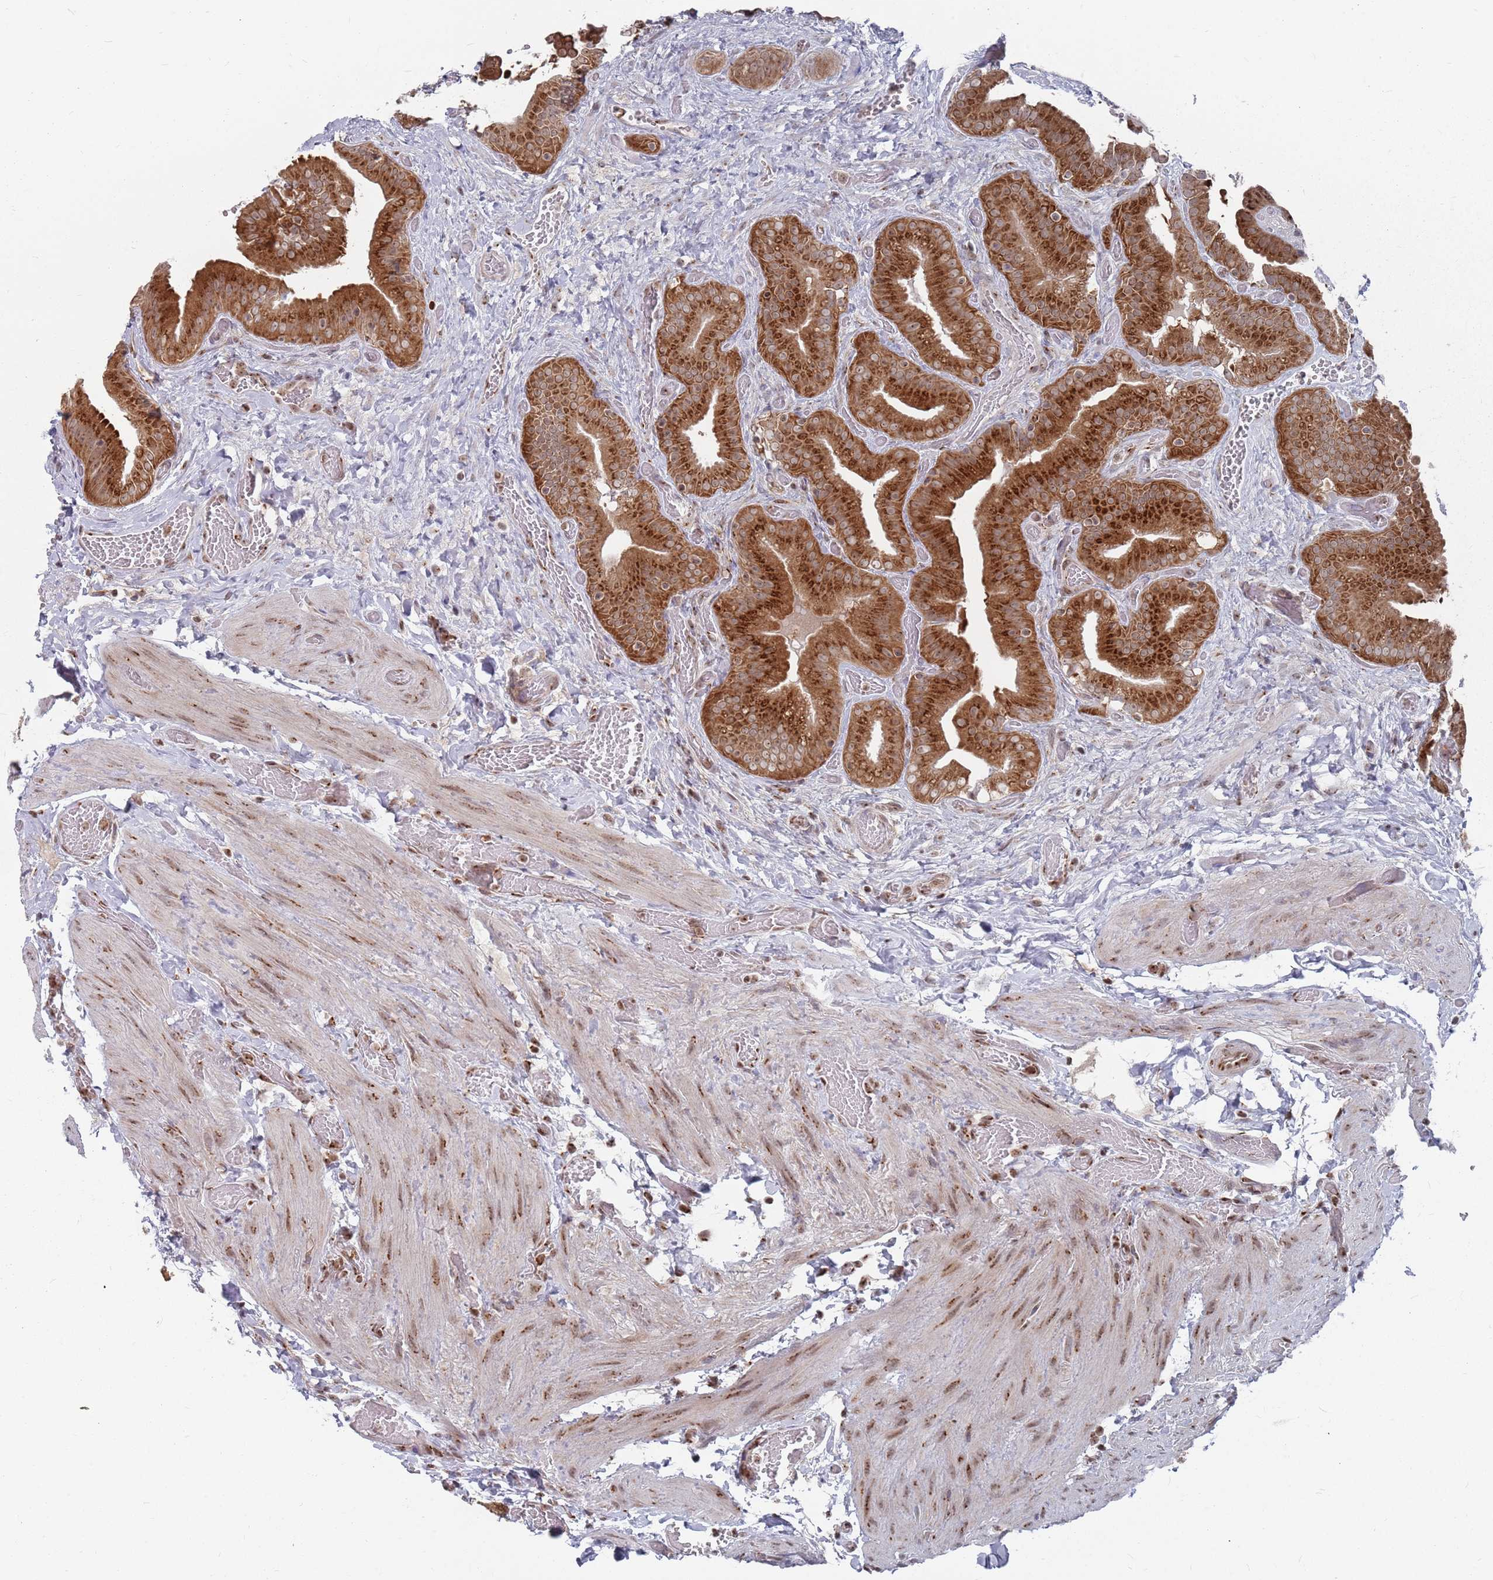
{"staining": {"intensity": "strong", "quantity": ">75%", "location": "cytoplasmic/membranous"}, "tissue": "gallbladder", "cell_type": "Glandular cells", "image_type": "normal", "snomed": [{"axis": "morphology", "description": "Normal tissue, NOS"}, {"axis": "topography", "description": "Gallbladder"}], "caption": "A histopathology image of human gallbladder stained for a protein demonstrates strong cytoplasmic/membranous brown staining in glandular cells. The staining was performed using DAB, with brown indicating positive protein expression. Nuclei are stained blue with hematoxylin.", "gene": "FMO4", "patient": {"sex": "female", "age": 64}}